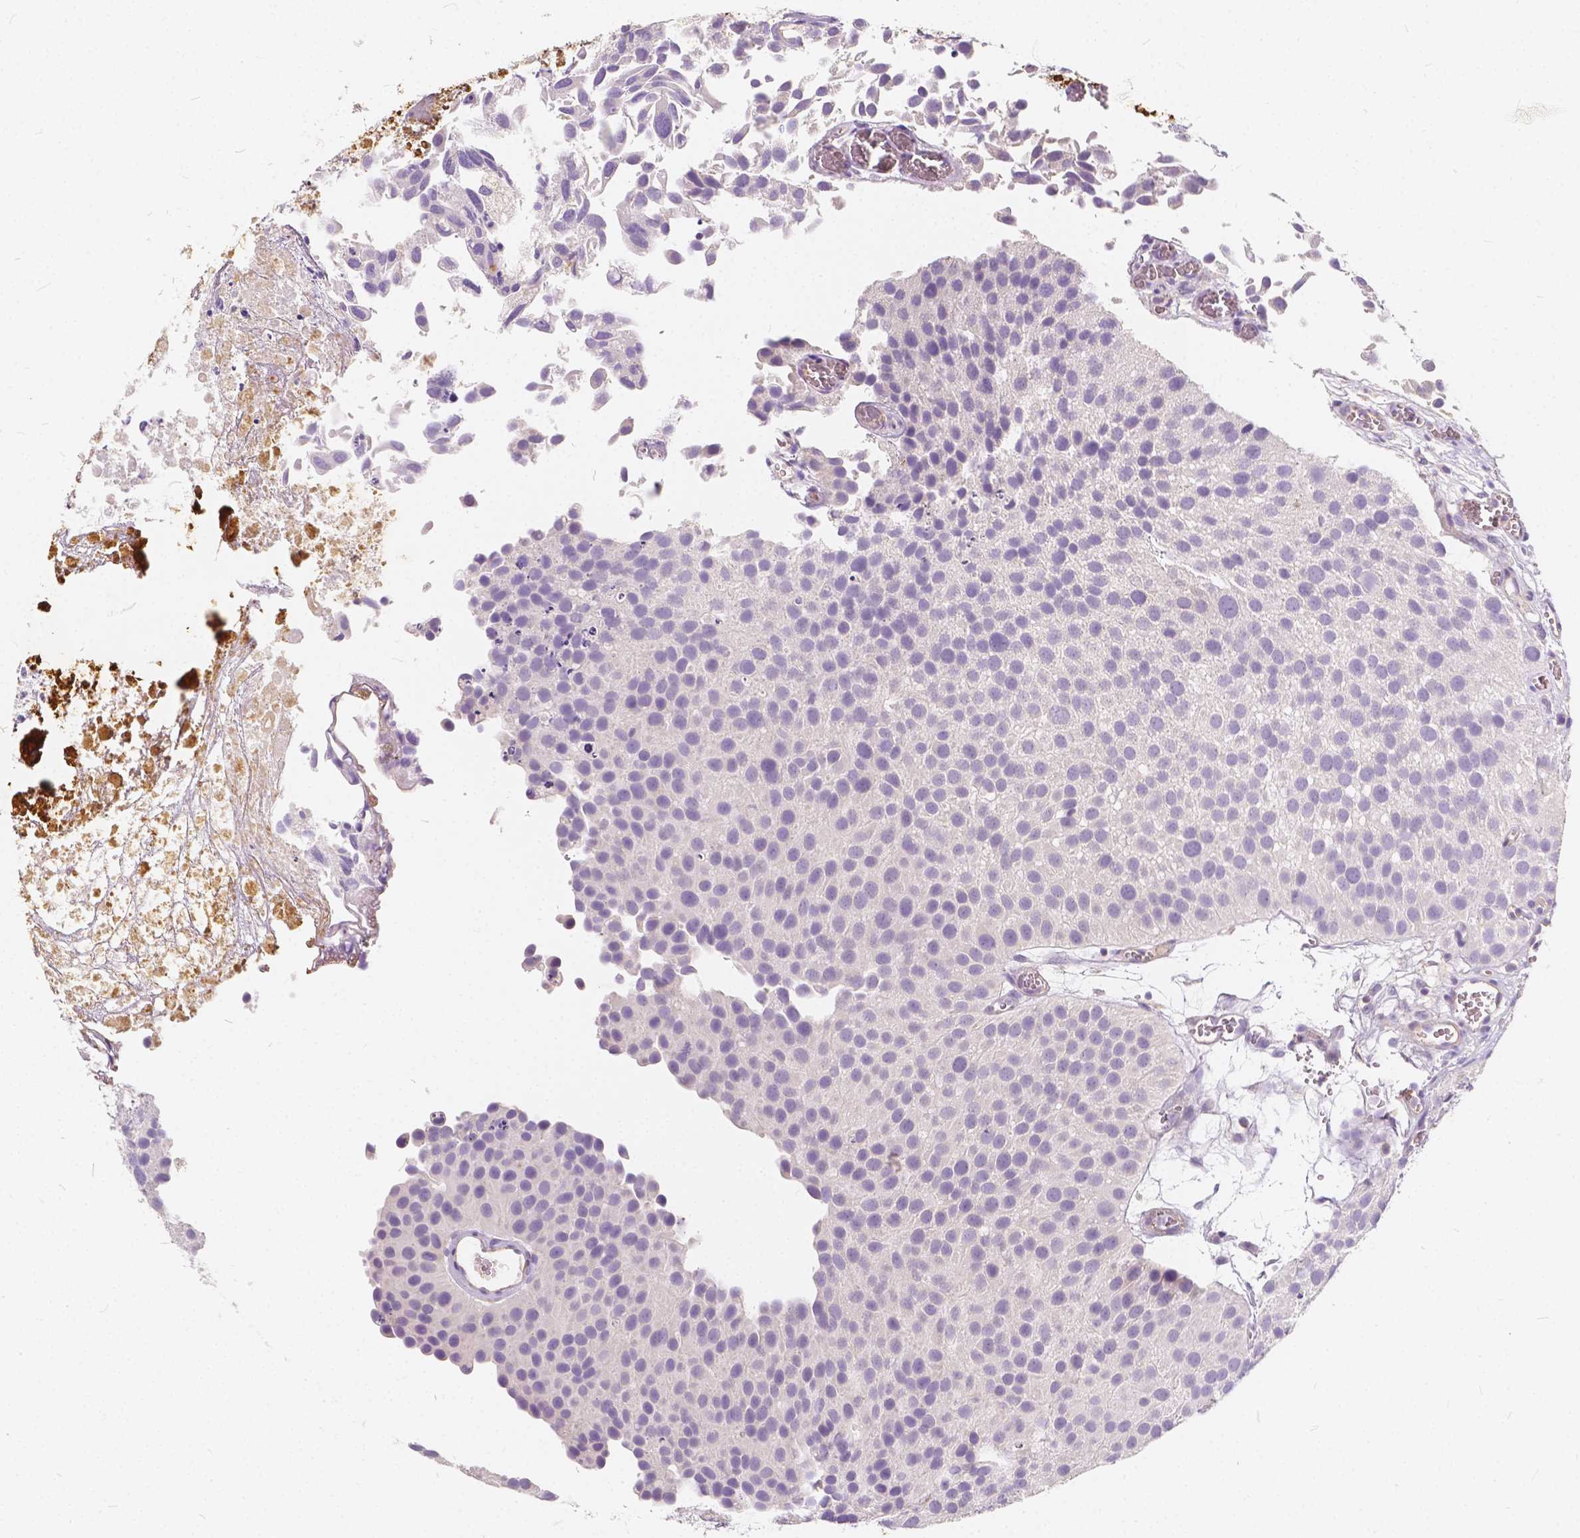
{"staining": {"intensity": "negative", "quantity": "none", "location": "none"}, "tissue": "urothelial cancer", "cell_type": "Tumor cells", "image_type": "cancer", "snomed": [{"axis": "morphology", "description": "Urothelial carcinoma, Low grade"}, {"axis": "topography", "description": "Urinary bladder"}], "caption": "Immunohistochemical staining of low-grade urothelial carcinoma displays no significant staining in tumor cells. (DAB immunohistochemistry with hematoxylin counter stain).", "gene": "KIAA0513", "patient": {"sex": "female", "age": 69}}